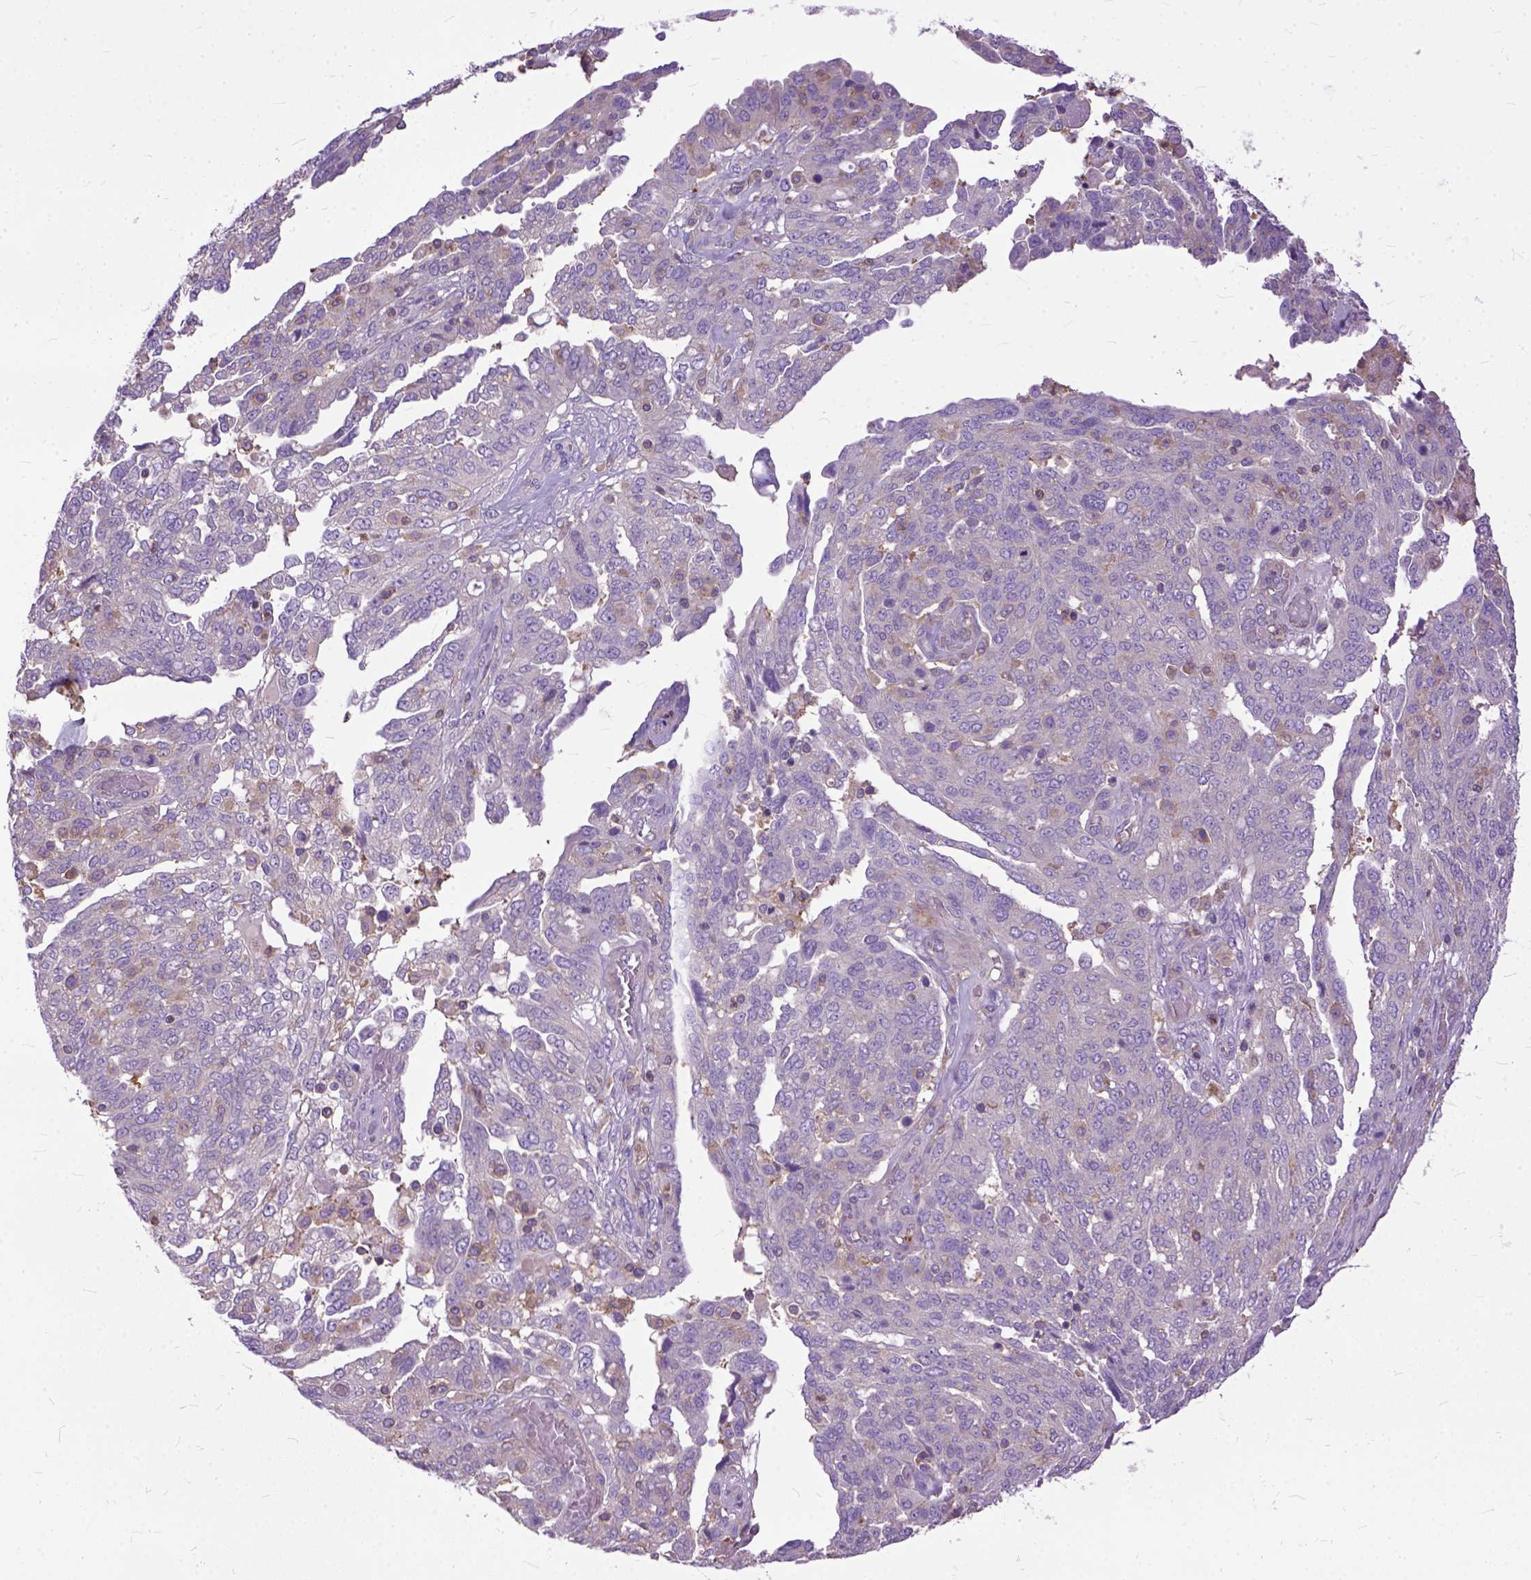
{"staining": {"intensity": "weak", "quantity": "<25%", "location": "cytoplasmic/membranous"}, "tissue": "ovarian cancer", "cell_type": "Tumor cells", "image_type": "cancer", "snomed": [{"axis": "morphology", "description": "Cystadenocarcinoma, serous, NOS"}, {"axis": "topography", "description": "Ovary"}], "caption": "IHC of ovarian serous cystadenocarcinoma reveals no staining in tumor cells.", "gene": "NAMPT", "patient": {"sex": "female", "age": 67}}